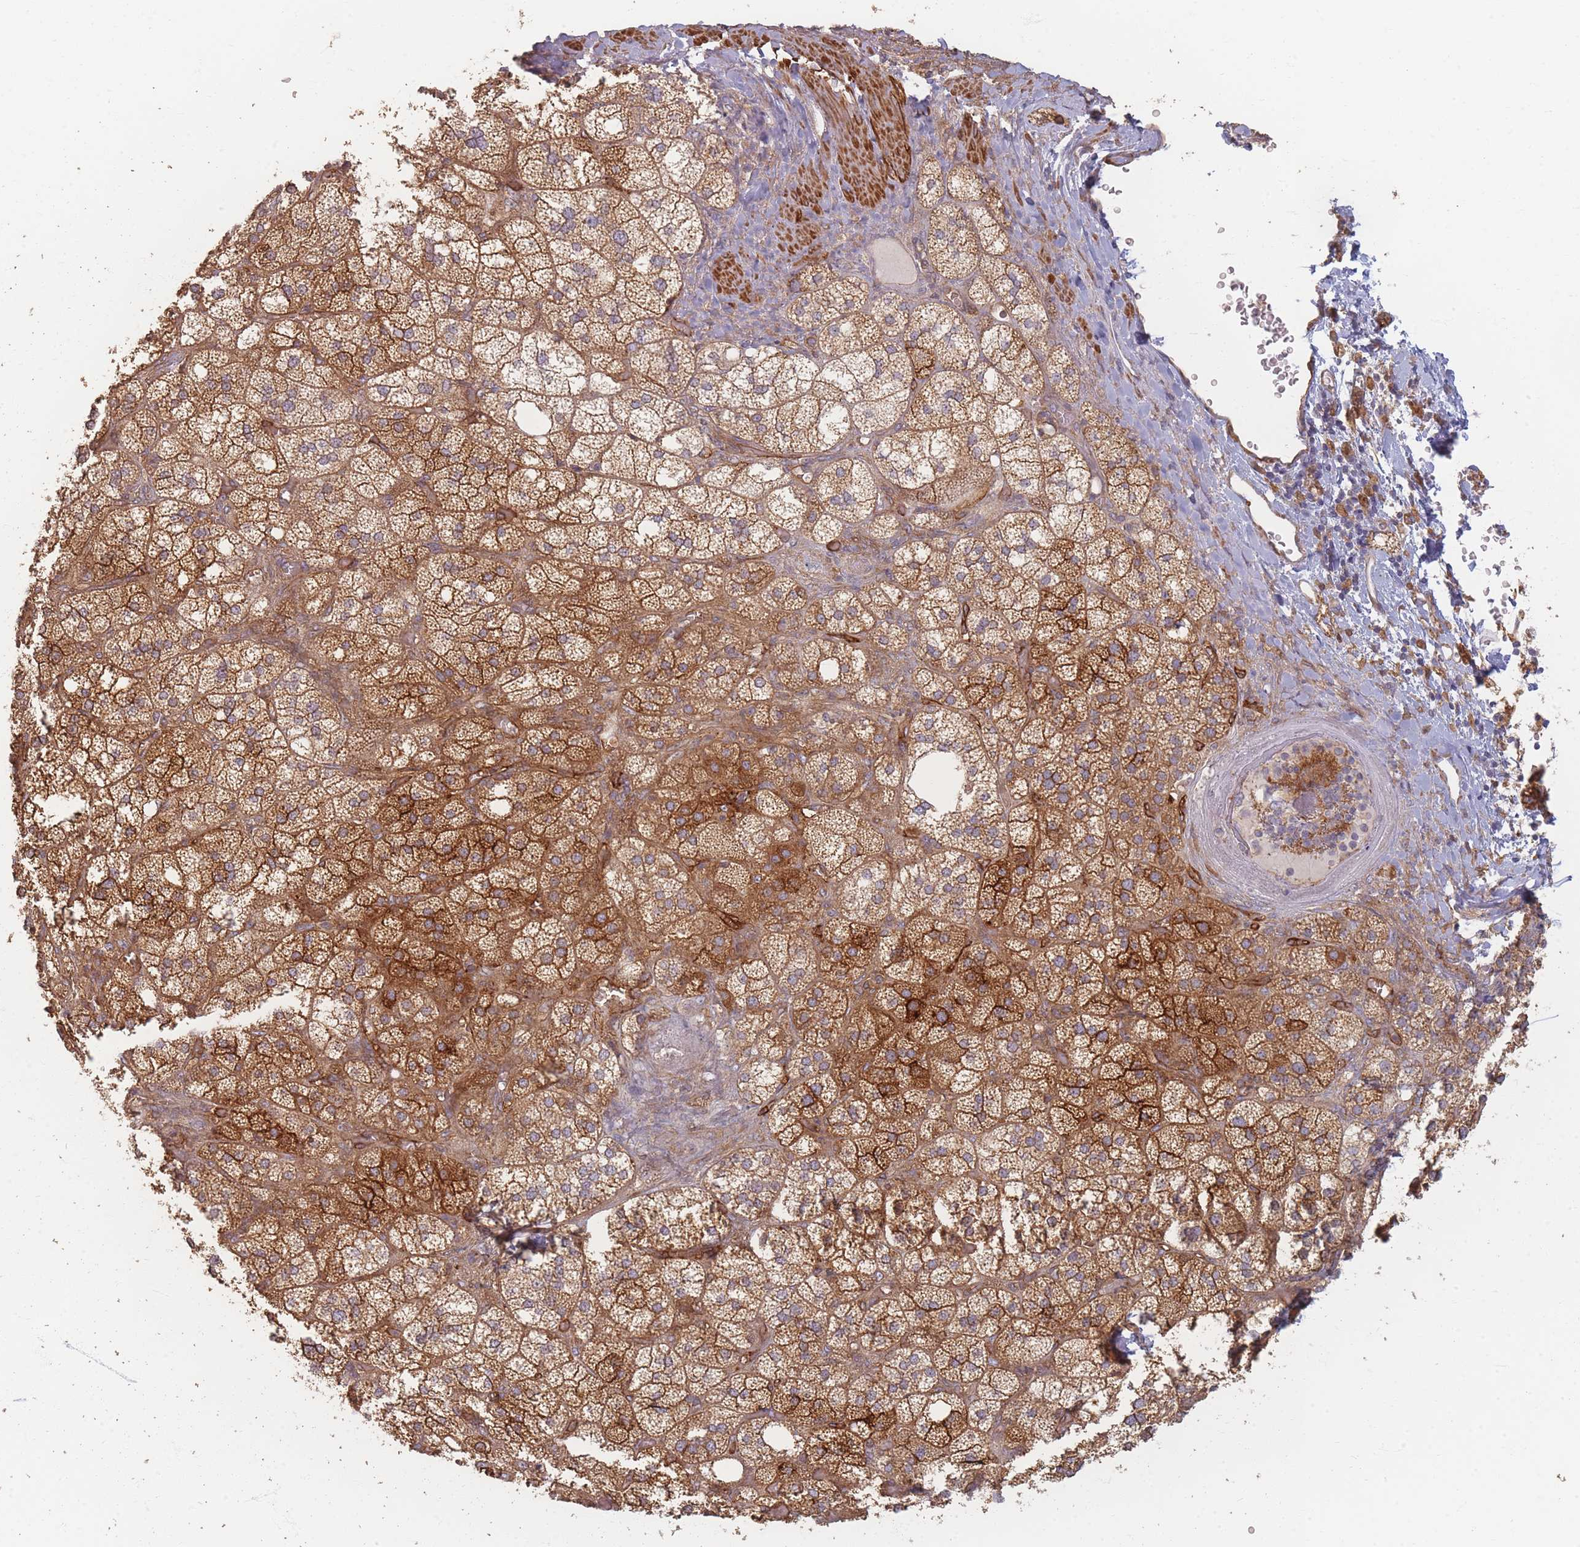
{"staining": {"intensity": "strong", "quantity": "25%-75%", "location": "cytoplasmic/membranous"}, "tissue": "adrenal gland", "cell_type": "Glandular cells", "image_type": "normal", "snomed": [{"axis": "morphology", "description": "Normal tissue, NOS"}, {"axis": "topography", "description": "Adrenal gland"}], "caption": "Immunohistochemical staining of benign human adrenal gland displays strong cytoplasmic/membranous protein positivity in about 25%-75% of glandular cells.", "gene": "MRPS6", "patient": {"sex": "male", "age": 61}}